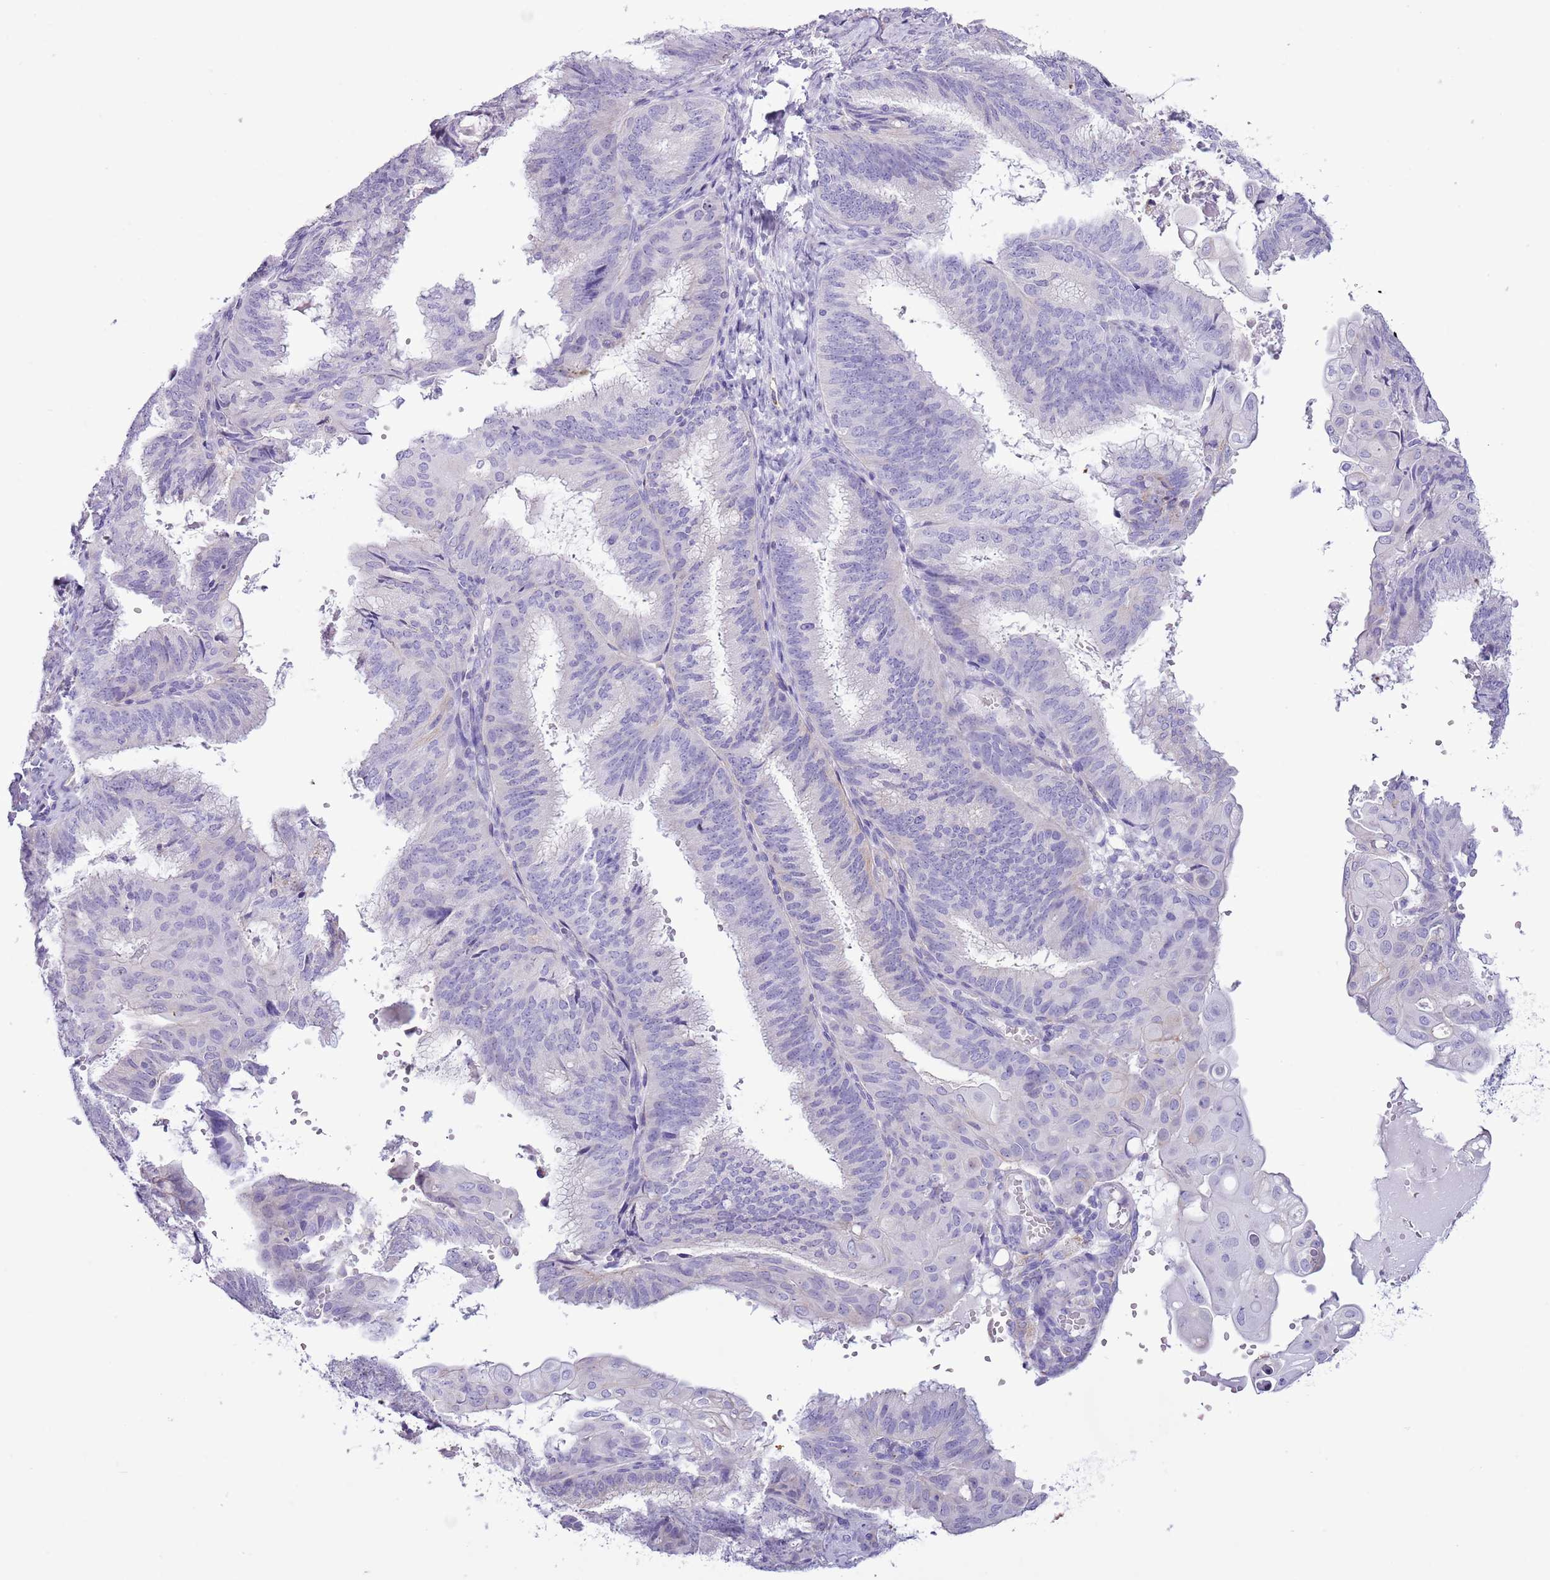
{"staining": {"intensity": "negative", "quantity": "none", "location": "none"}, "tissue": "endometrial cancer", "cell_type": "Tumor cells", "image_type": "cancer", "snomed": [{"axis": "morphology", "description": "Adenocarcinoma, NOS"}, {"axis": "topography", "description": "Endometrium"}], "caption": "Photomicrograph shows no protein positivity in tumor cells of endometrial cancer tissue. (DAB (3,3'-diaminobenzidine) immunohistochemistry visualized using brightfield microscopy, high magnification).", "gene": "SLC23A1", "patient": {"sex": "female", "age": 49}}